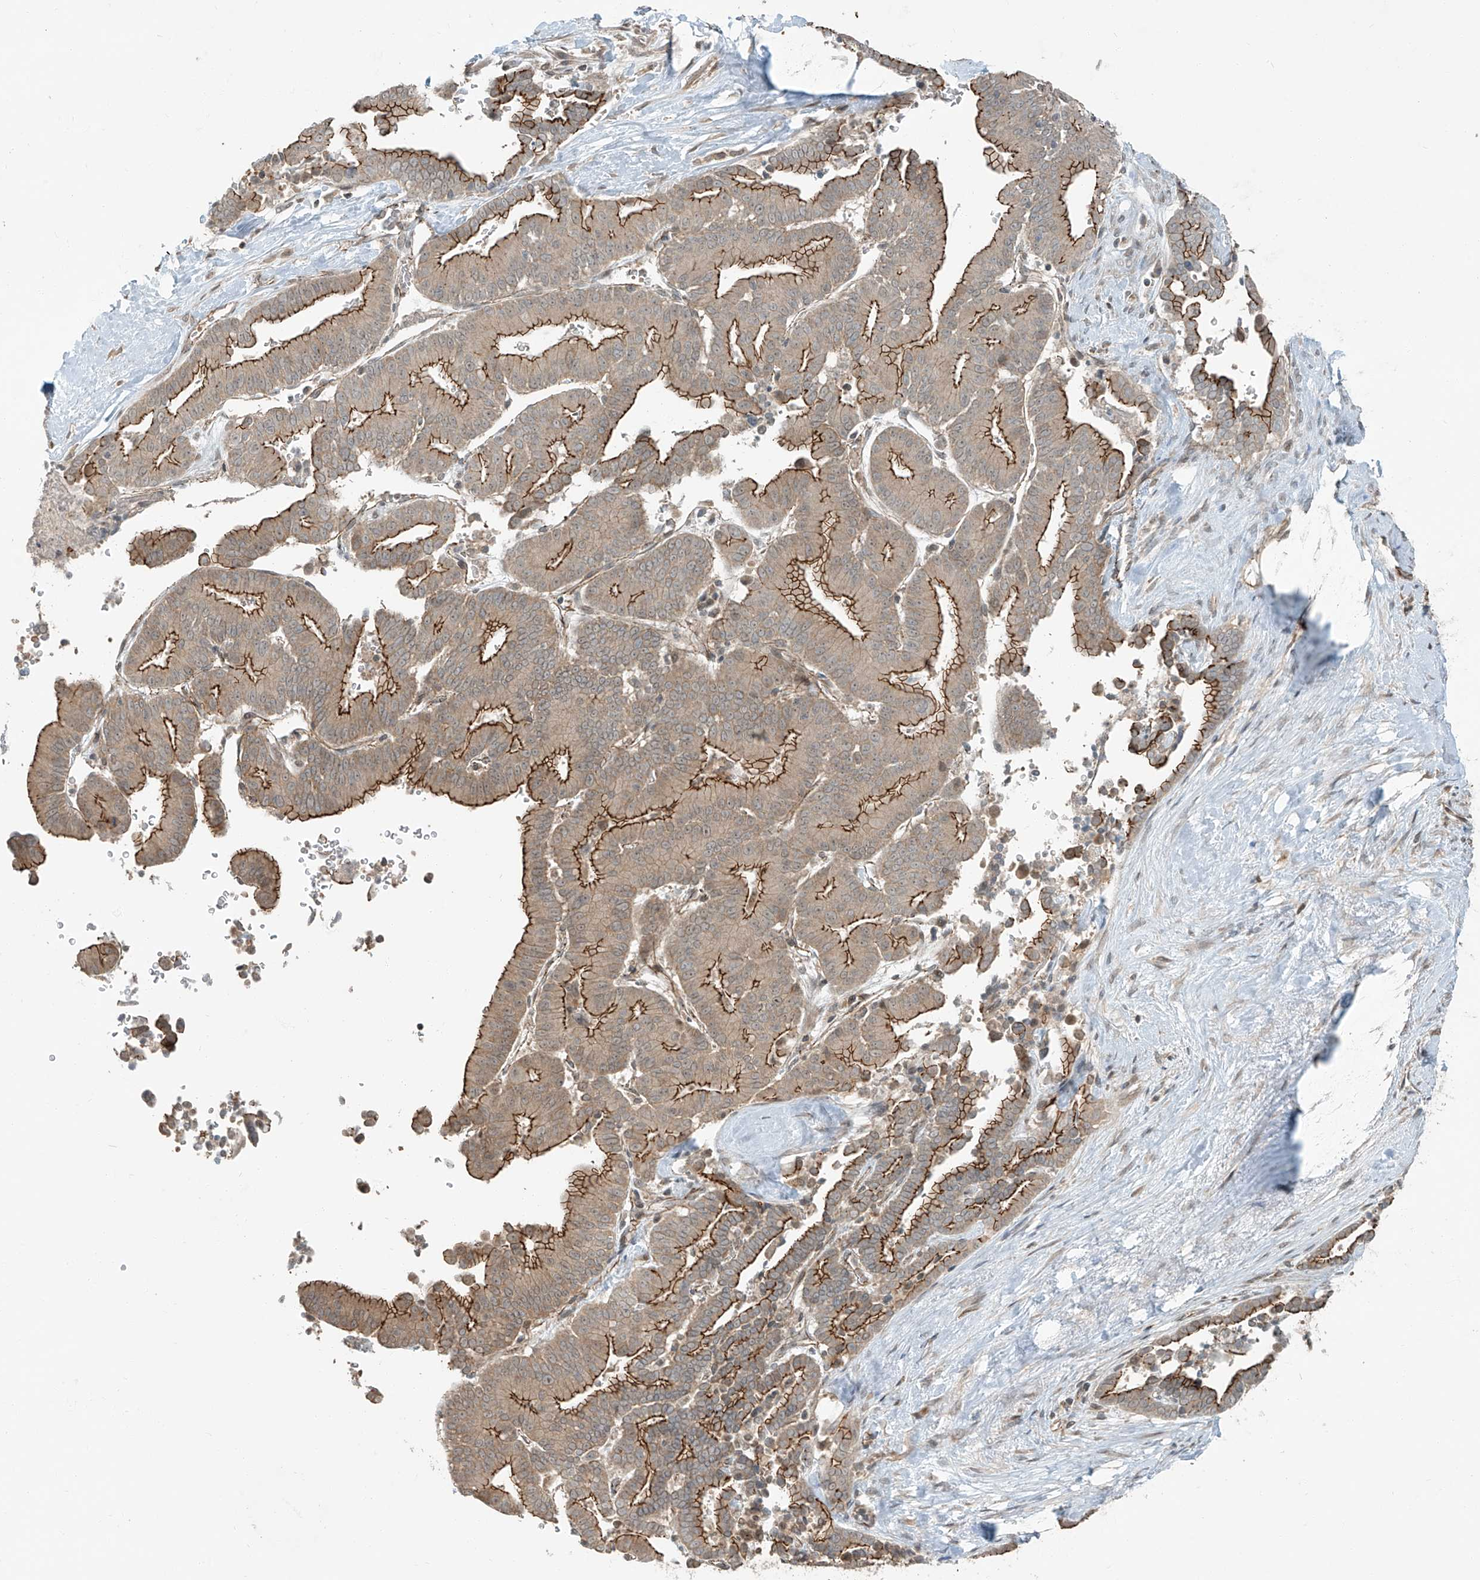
{"staining": {"intensity": "moderate", "quantity": ">75%", "location": "cytoplasmic/membranous"}, "tissue": "liver cancer", "cell_type": "Tumor cells", "image_type": "cancer", "snomed": [{"axis": "morphology", "description": "Cholangiocarcinoma"}, {"axis": "topography", "description": "Liver"}], "caption": "Protein analysis of liver cancer (cholangiocarcinoma) tissue reveals moderate cytoplasmic/membranous positivity in approximately >75% of tumor cells.", "gene": "ZNF16", "patient": {"sex": "female", "age": 75}}